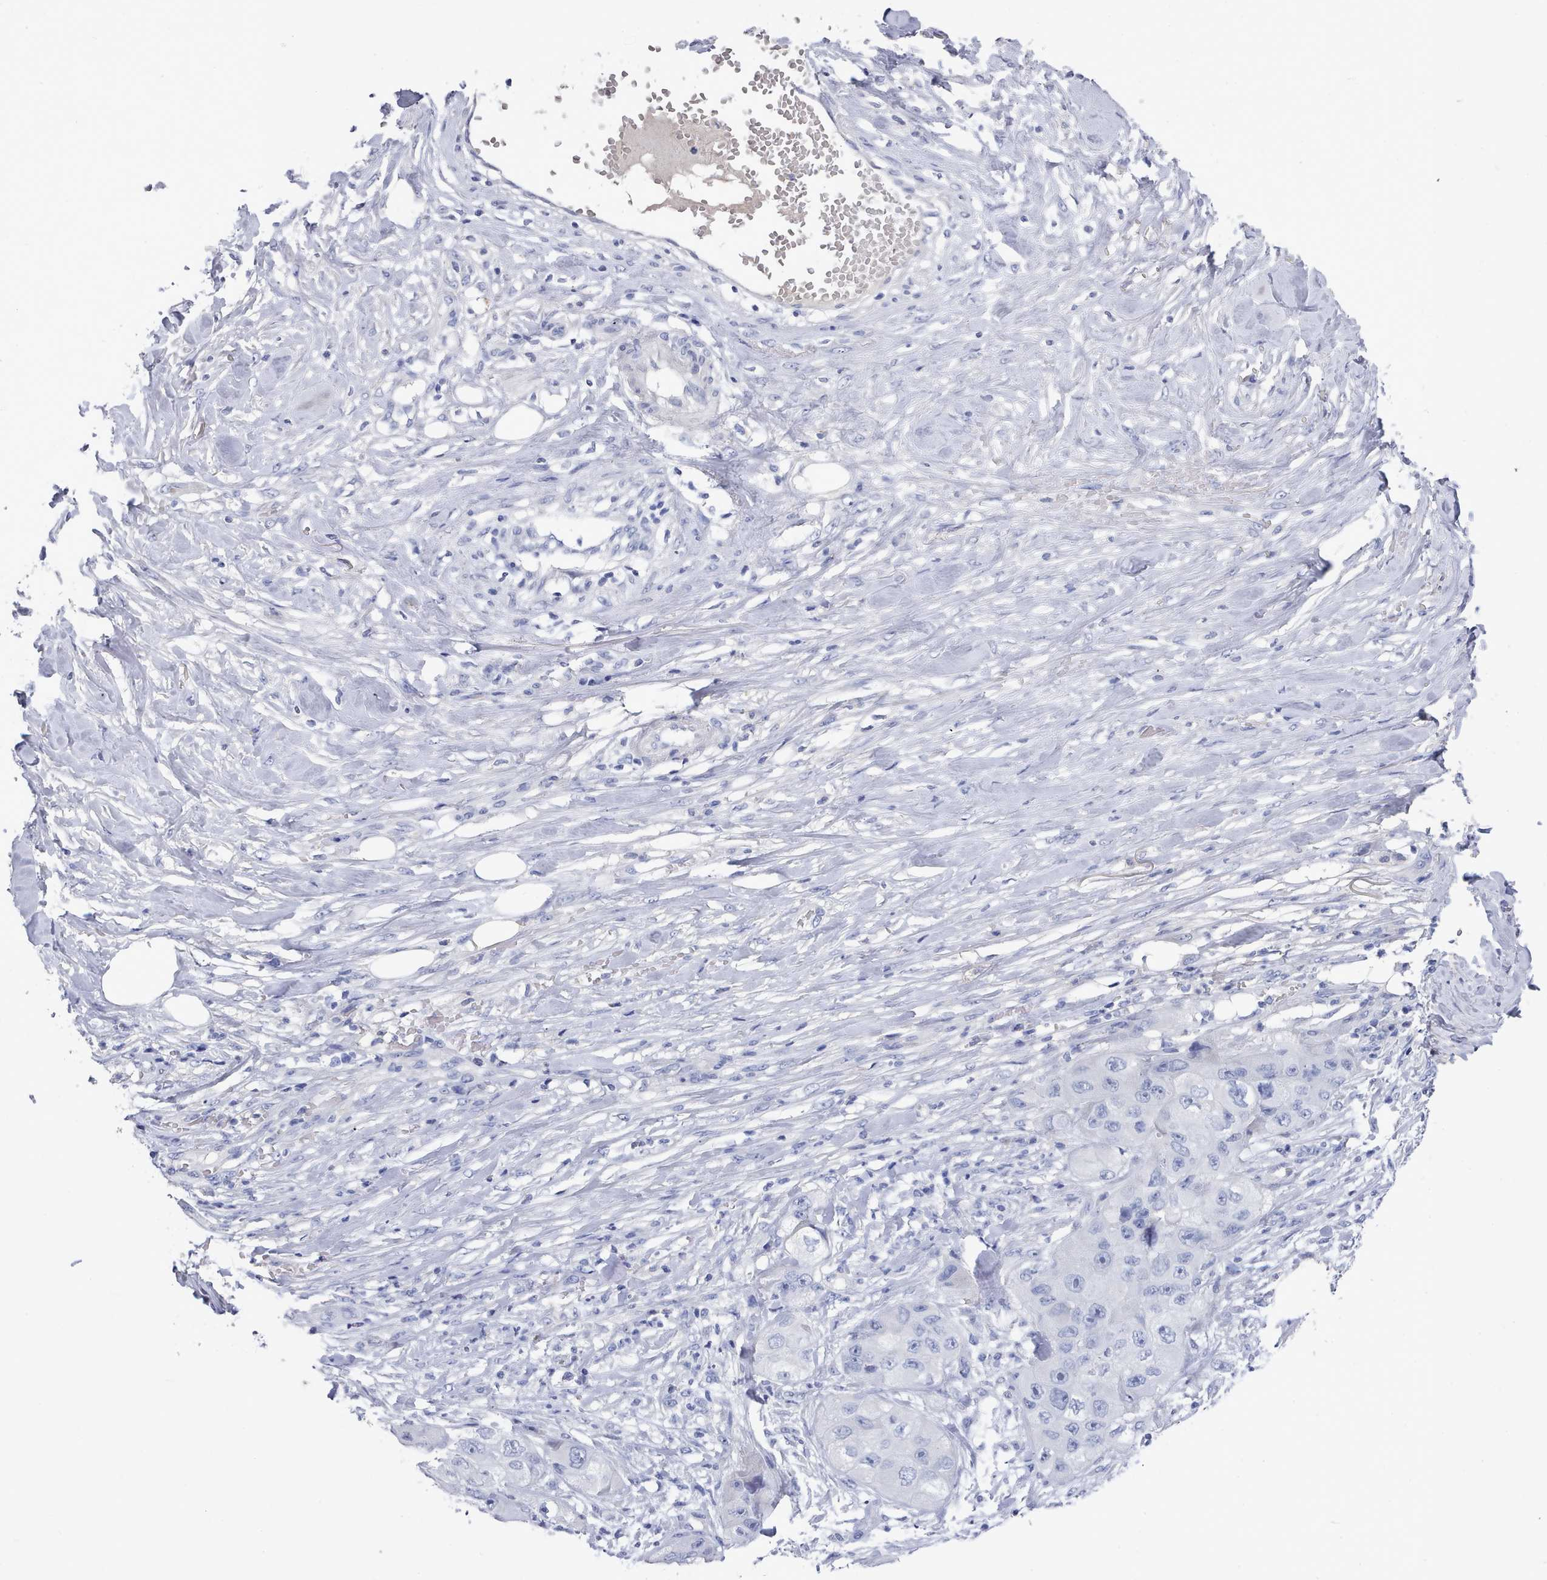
{"staining": {"intensity": "negative", "quantity": "none", "location": "none"}, "tissue": "skin cancer", "cell_type": "Tumor cells", "image_type": "cancer", "snomed": [{"axis": "morphology", "description": "Squamous cell carcinoma, NOS"}, {"axis": "topography", "description": "Skin"}, {"axis": "topography", "description": "Subcutis"}], "caption": "Immunohistochemistry image of skin squamous cell carcinoma stained for a protein (brown), which demonstrates no positivity in tumor cells. Brightfield microscopy of immunohistochemistry stained with DAB (3,3'-diaminobenzidine) (brown) and hematoxylin (blue), captured at high magnification.", "gene": "ACAD11", "patient": {"sex": "male", "age": 73}}